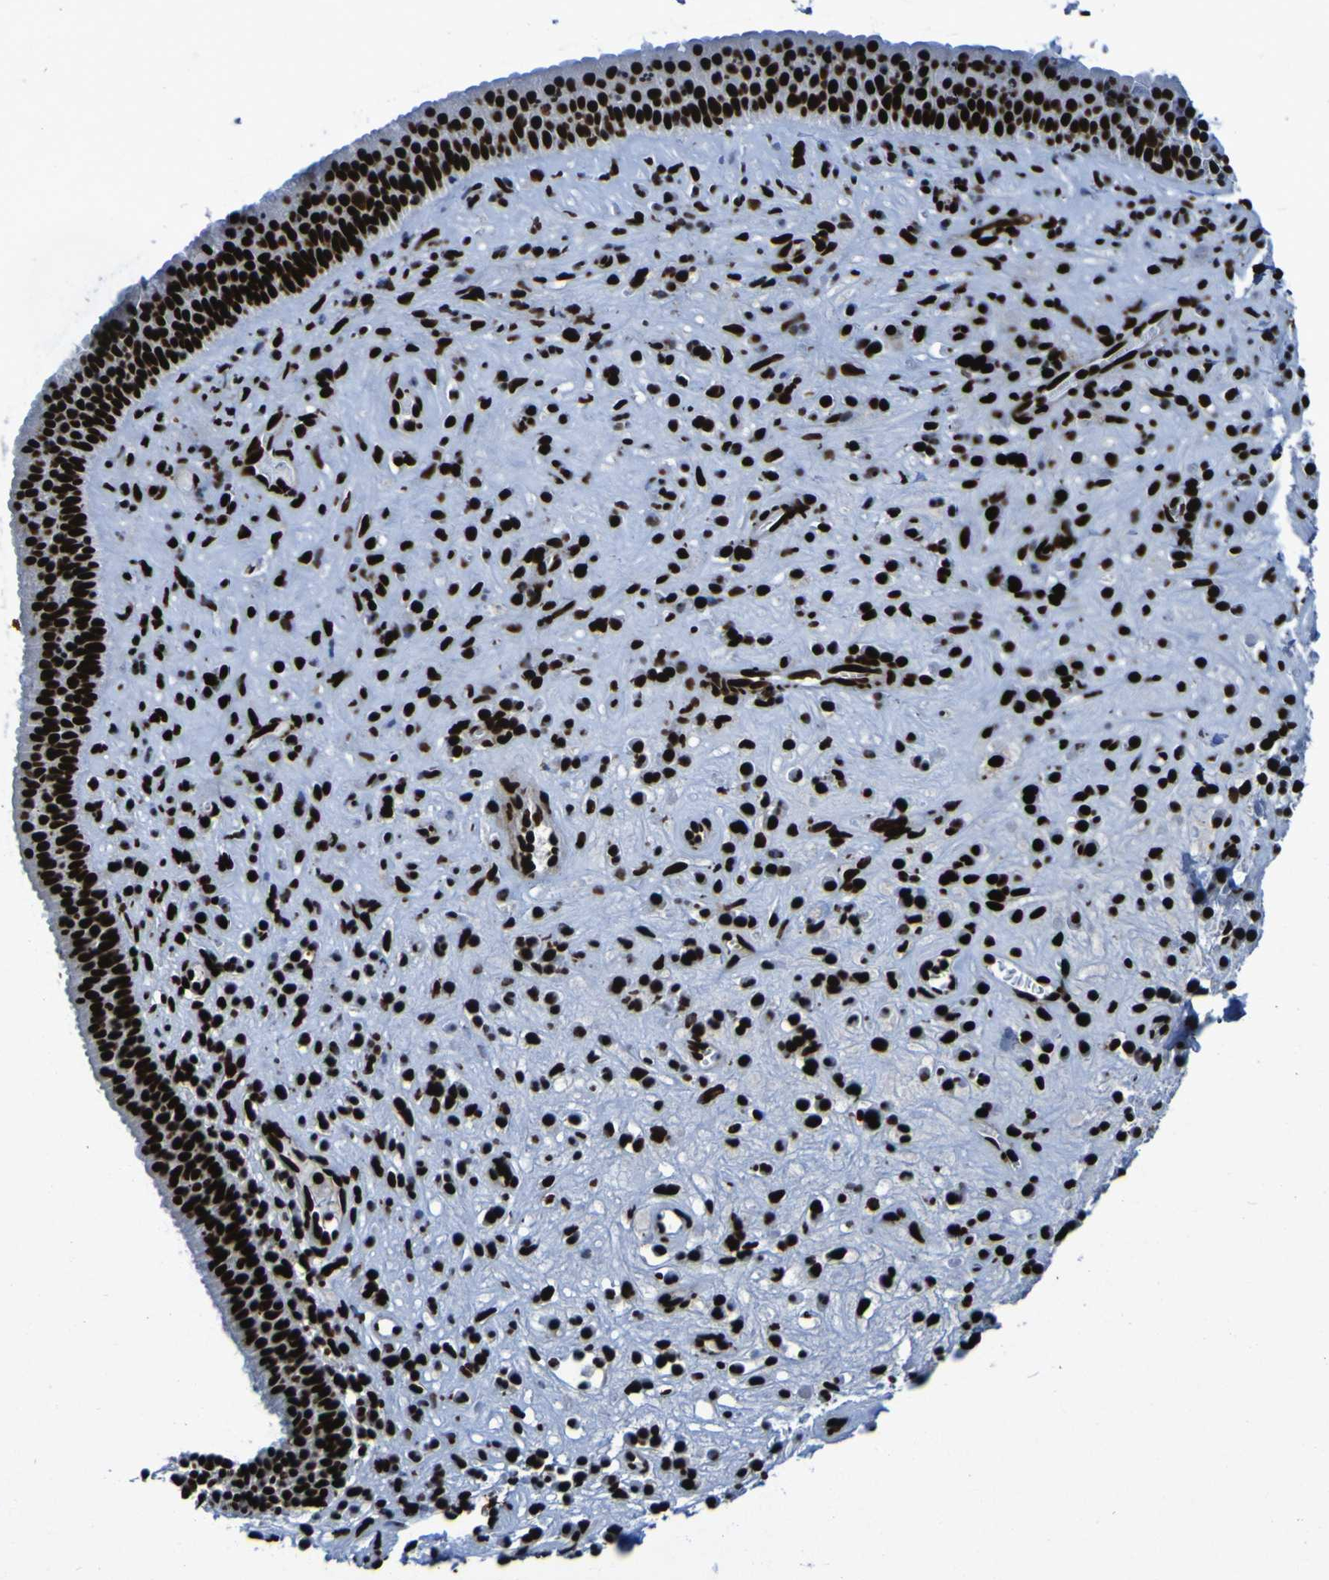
{"staining": {"intensity": "strong", "quantity": ">75%", "location": "nuclear"}, "tissue": "nasopharynx", "cell_type": "Respiratory epithelial cells", "image_type": "normal", "snomed": [{"axis": "morphology", "description": "Normal tissue, NOS"}, {"axis": "topography", "description": "Nasopharynx"}], "caption": "Strong nuclear protein positivity is seen in about >75% of respiratory epithelial cells in nasopharynx.", "gene": "NPM1", "patient": {"sex": "female", "age": 51}}